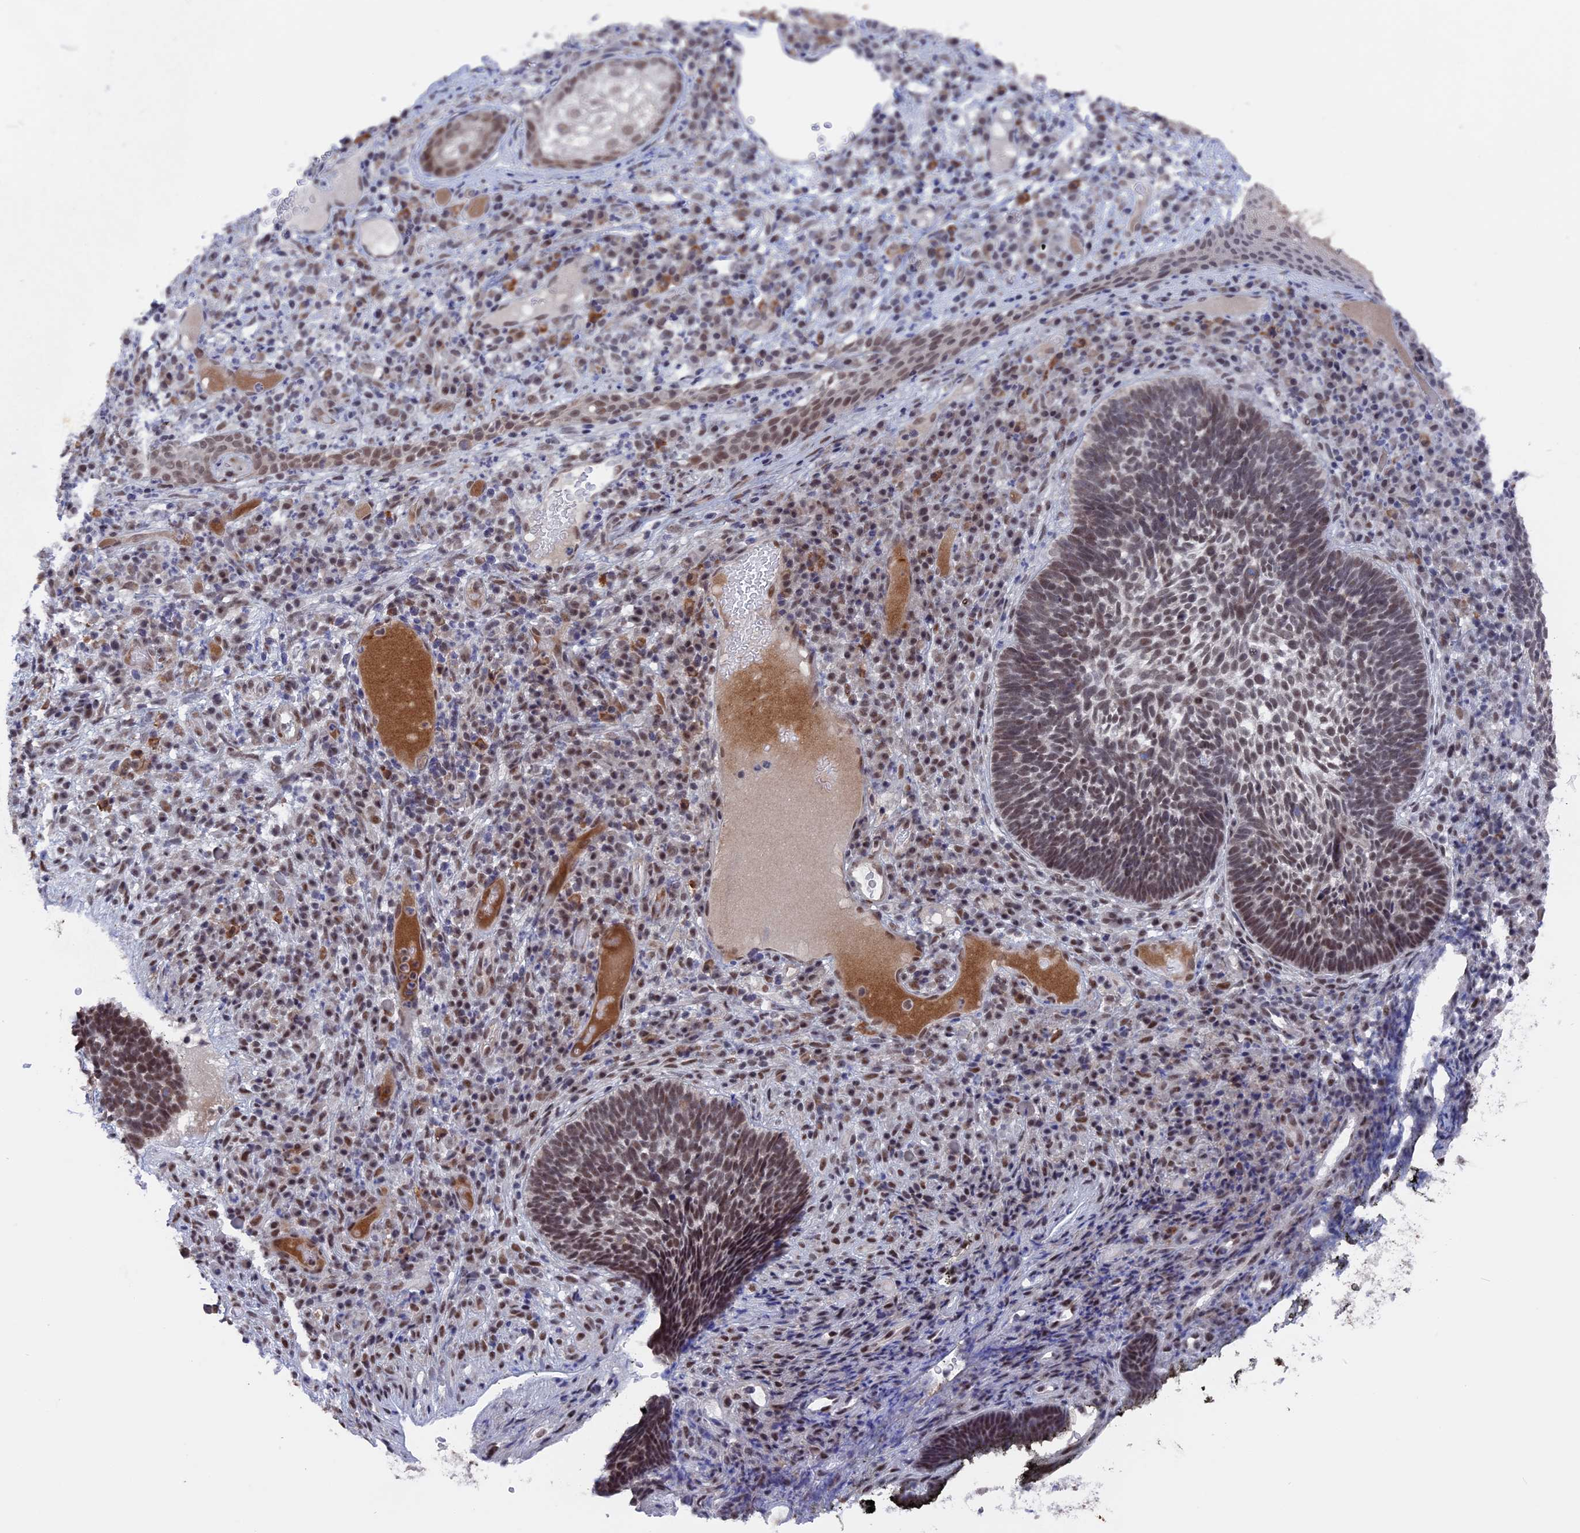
{"staining": {"intensity": "moderate", "quantity": "25%-75%", "location": "nuclear"}, "tissue": "skin cancer", "cell_type": "Tumor cells", "image_type": "cancer", "snomed": [{"axis": "morphology", "description": "Basal cell carcinoma"}, {"axis": "topography", "description": "Skin"}], "caption": "This photomicrograph displays skin basal cell carcinoma stained with immunohistochemistry to label a protein in brown. The nuclear of tumor cells show moderate positivity for the protein. Nuclei are counter-stained blue.", "gene": "SF3A2", "patient": {"sex": "male", "age": 88}}